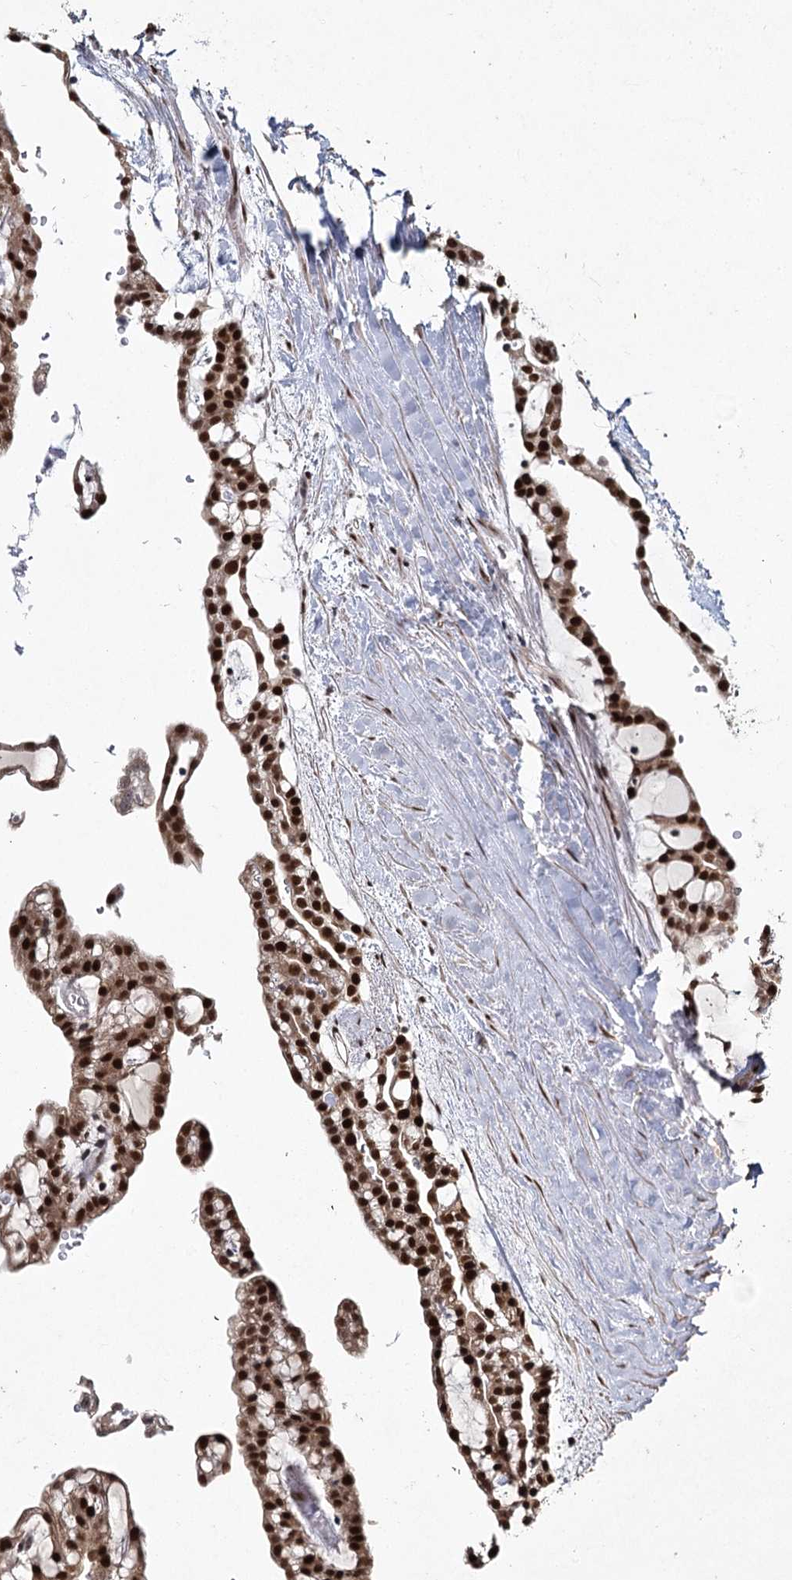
{"staining": {"intensity": "strong", "quantity": ">75%", "location": "nuclear"}, "tissue": "renal cancer", "cell_type": "Tumor cells", "image_type": "cancer", "snomed": [{"axis": "morphology", "description": "Adenocarcinoma, NOS"}, {"axis": "topography", "description": "Kidney"}], "caption": "High-magnification brightfield microscopy of renal cancer (adenocarcinoma) stained with DAB (3,3'-diaminobenzidine) (brown) and counterstained with hematoxylin (blue). tumor cells exhibit strong nuclear staining is identified in about>75% of cells. (DAB (3,3'-diaminobenzidine) IHC, brown staining for protein, blue staining for nuclei).", "gene": "DCUN1D4", "patient": {"sex": "male", "age": 63}}